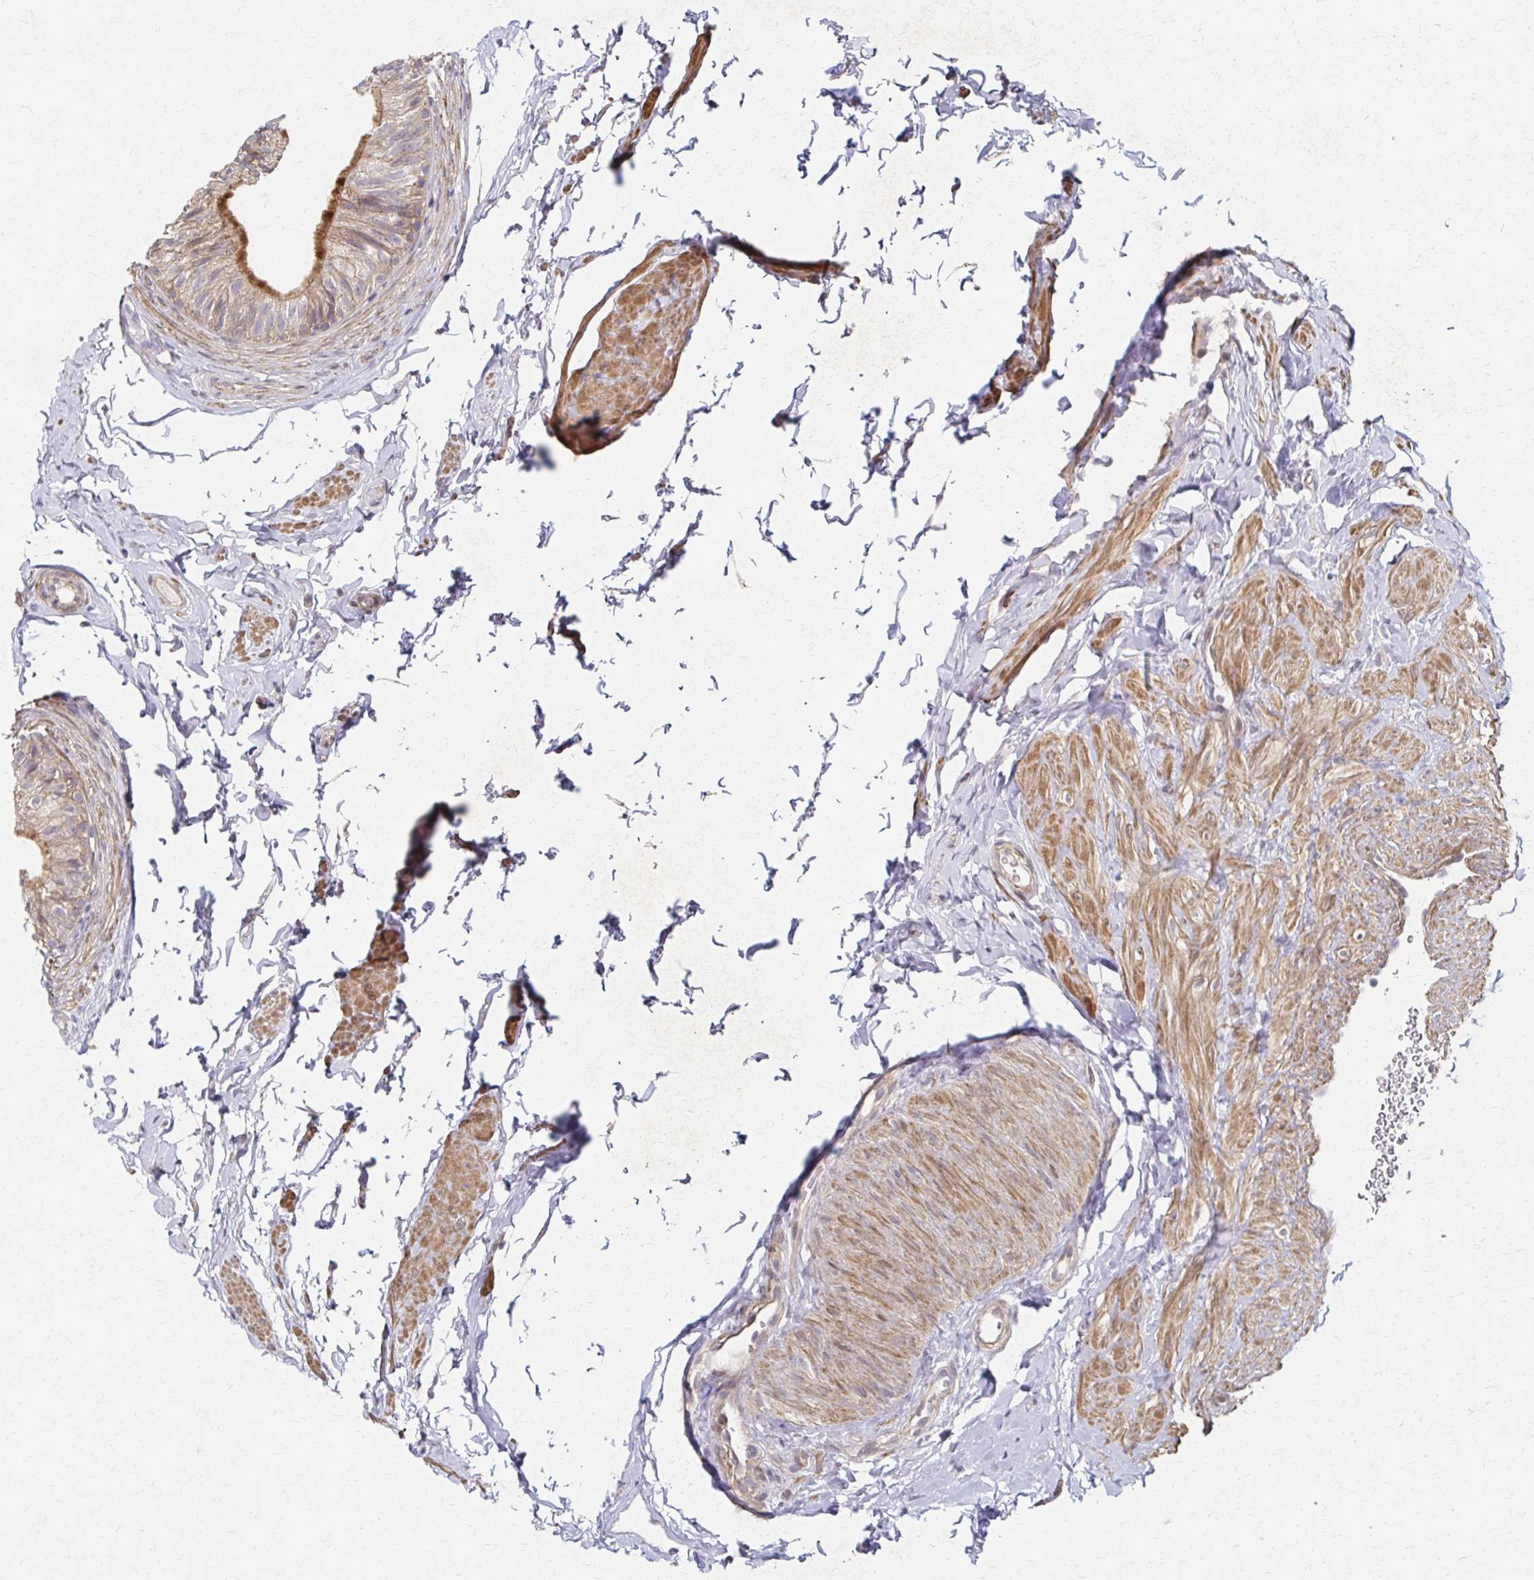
{"staining": {"intensity": "moderate", "quantity": ">75%", "location": "cytoplasmic/membranous"}, "tissue": "epididymis", "cell_type": "Glandular cells", "image_type": "normal", "snomed": [{"axis": "morphology", "description": "Normal tissue, NOS"}, {"axis": "topography", "description": "Epididymis, spermatic cord, NOS"}, {"axis": "topography", "description": "Epididymis"}, {"axis": "topography", "description": "Peripheral nerve tissue"}], "caption": "Normal epididymis shows moderate cytoplasmic/membranous expression in about >75% of glandular cells, visualized by immunohistochemistry.", "gene": "EOLA1", "patient": {"sex": "male", "age": 29}}